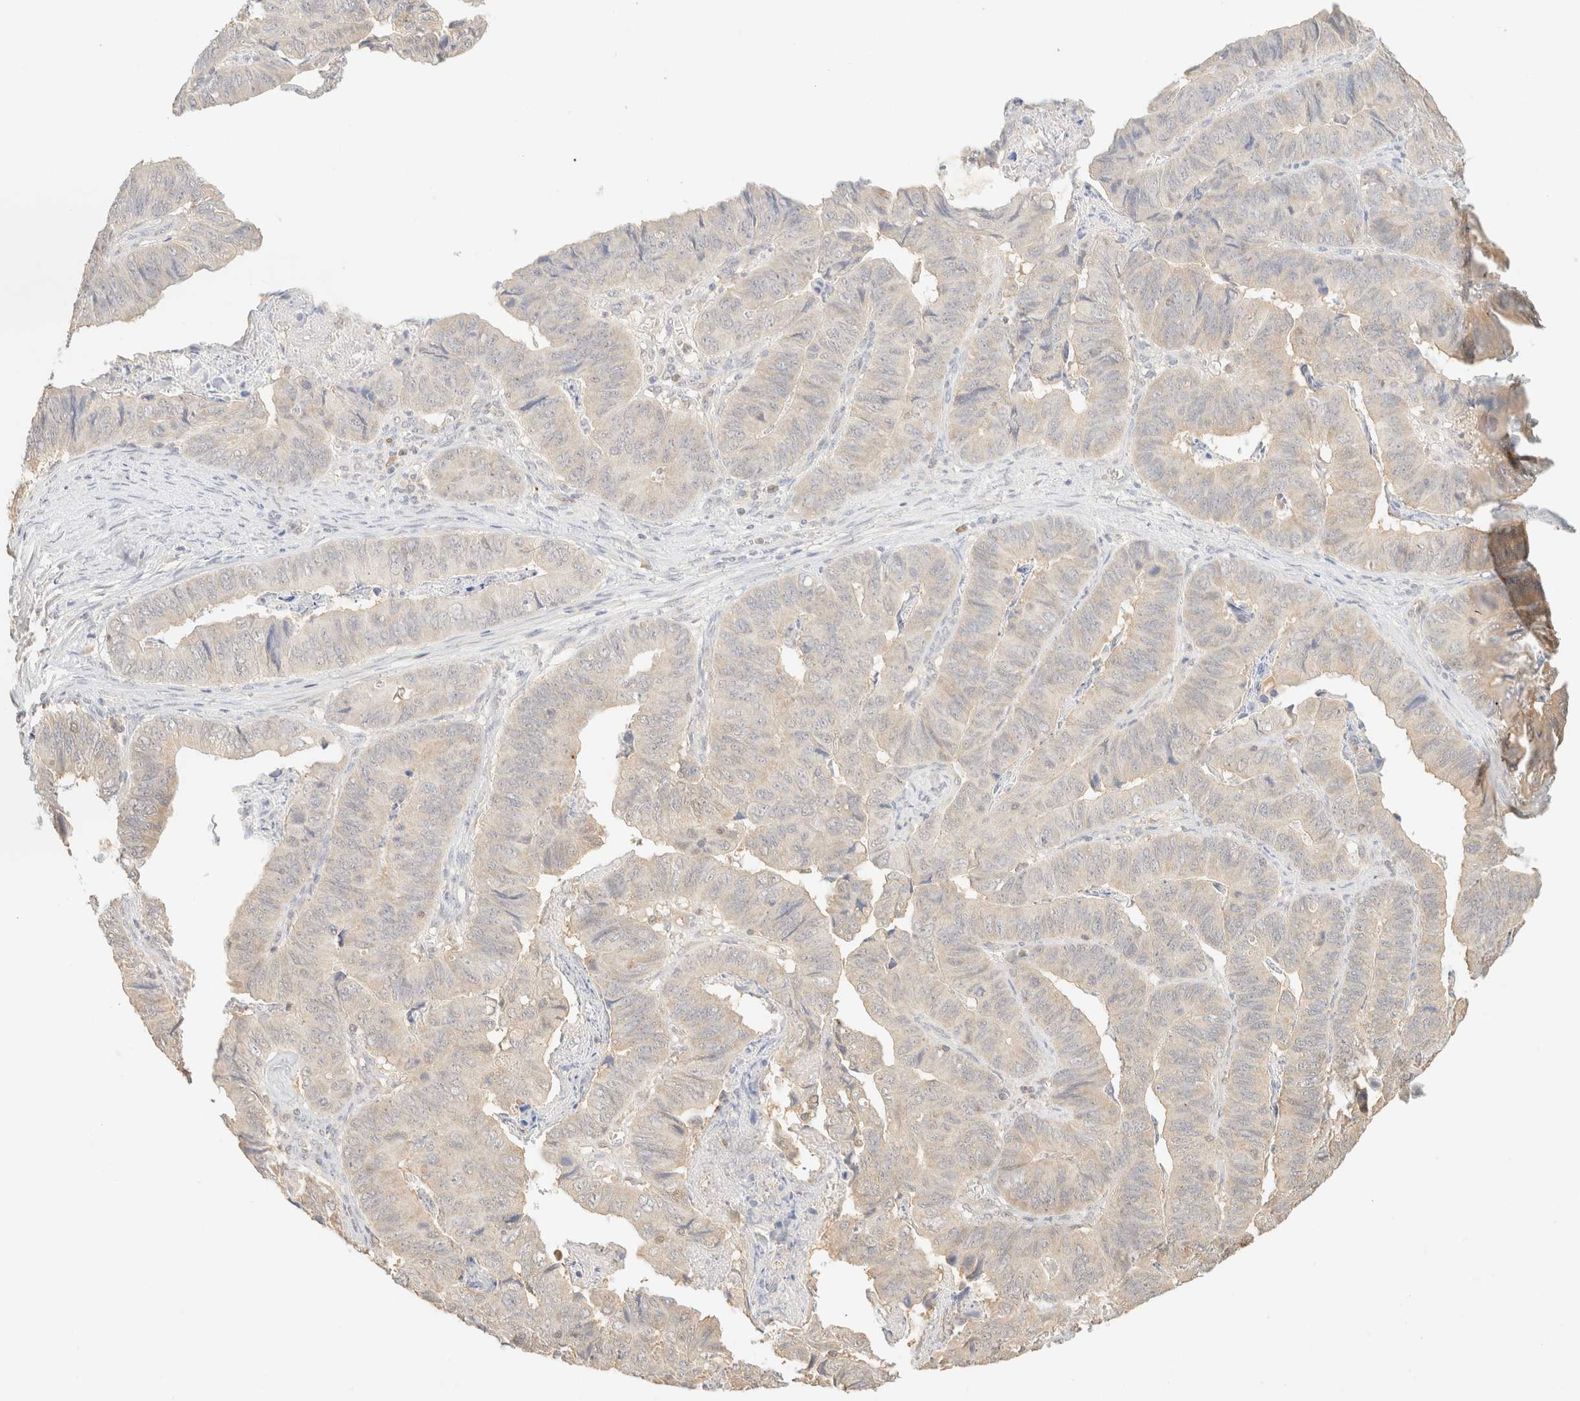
{"staining": {"intensity": "negative", "quantity": "none", "location": "none"}, "tissue": "stomach cancer", "cell_type": "Tumor cells", "image_type": "cancer", "snomed": [{"axis": "morphology", "description": "Adenocarcinoma, NOS"}, {"axis": "topography", "description": "Stomach, lower"}], "caption": "IHC of stomach cancer displays no positivity in tumor cells. (Stains: DAB (3,3'-diaminobenzidine) immunohistochemistry (IHC) with hematoxylin counter stain, Microscopy: brightfield microscopy at high magnification).", "gene": "TIMD4", "patient": {"sex": "male", "age": 77}}